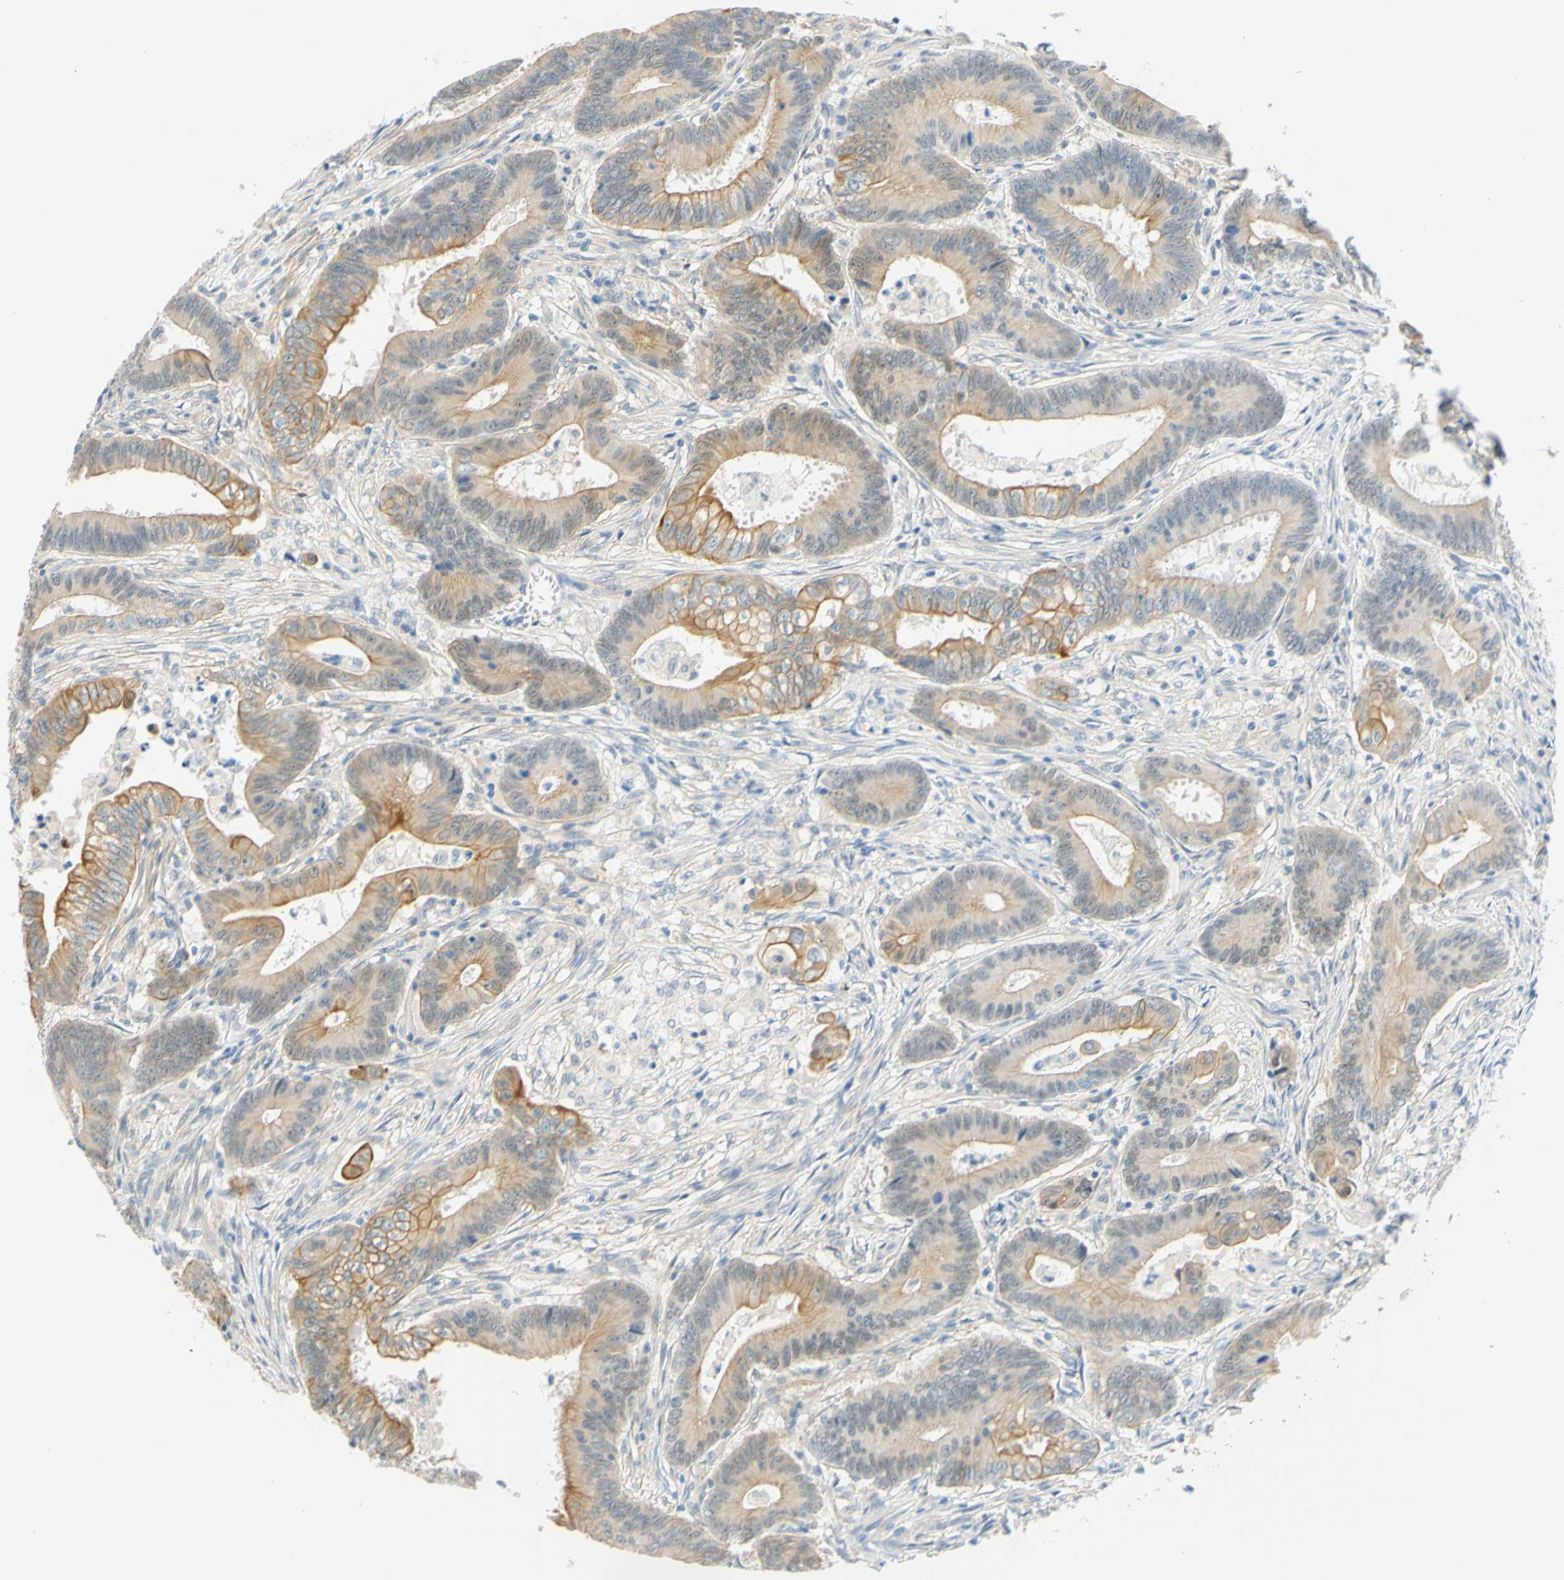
{"staining": {"intensity": "moderate", "quantity": ">75%", "location": "cytoplasmic/membranous"}, "tissue": "colorectal cancer", "cell_type": "Tumor cells", "image_type": "cancer", "snomed": [{"axis": "morphology", "description": "Adenocarcinoma, NOS"}, {"axis": "topography", "description": "Colon"}], "caption": "IHC (DAB) staining of adenocarcinoma (colorectal) shows moderate cytoplasmic/membranous protein expression in approximately >75% of tumor cells.", "gene": "ENTREP2", "patient": {"sex": "male", "age": 45}}